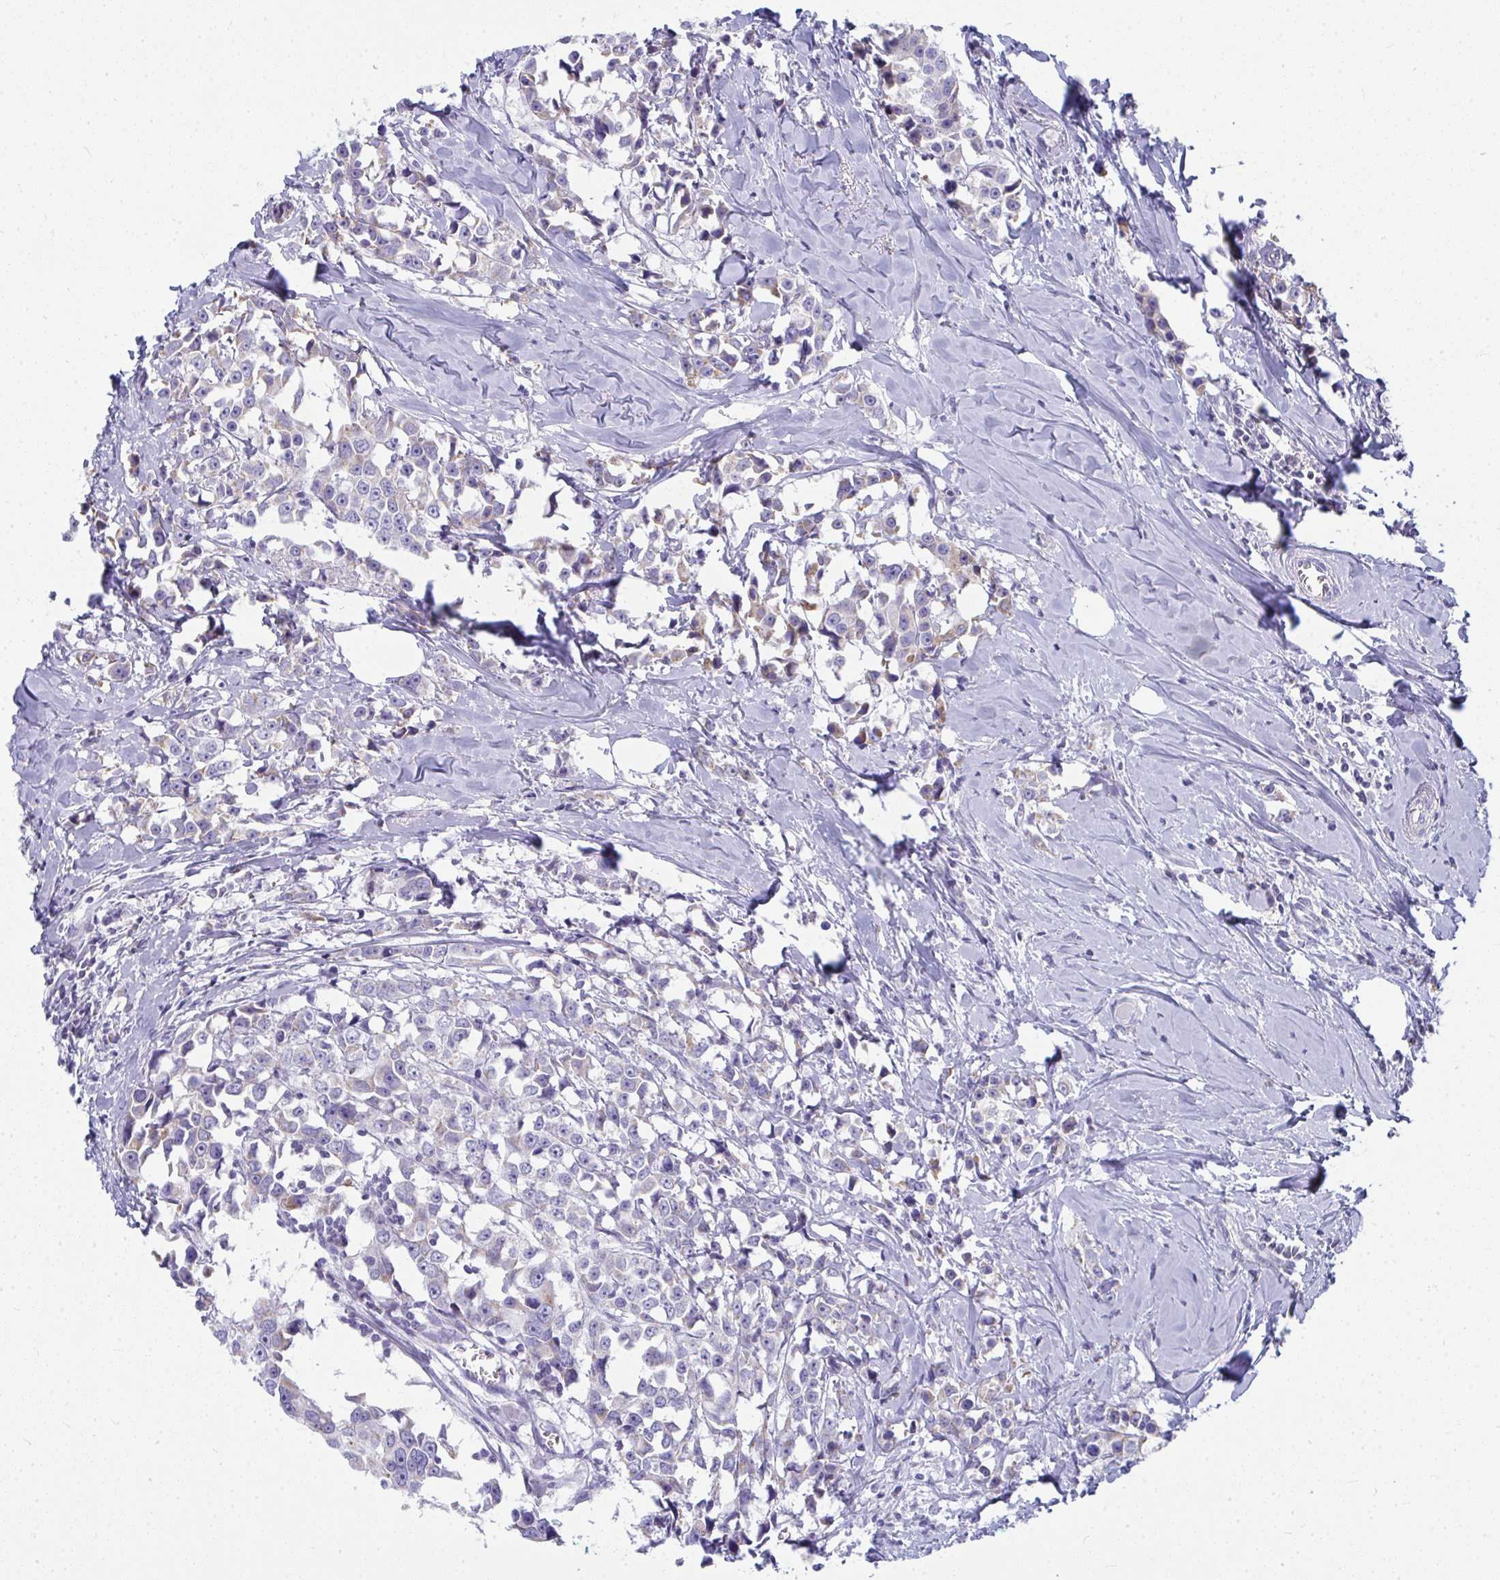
{"staining": {"intensity": "negative", "quantity": "none", "location": "none"}, "tissue": "breast cancer", "cell_type": "Tumor cells", "image_type": "cancer", "snomed": [{"axis": "morphology", "description": "Duct carcinoma"}, {"axis": "topography", "description": "Breast"}], "caption": "High magnification brightfield microscopy of intraductal carcinoma (breast) stained with DAB (brown) and counterstained with hematoxylin (blue): tumor cells show no significant staining.", "gene": "SLC6A1", "patient": {"sex": "female", "age": 80}}